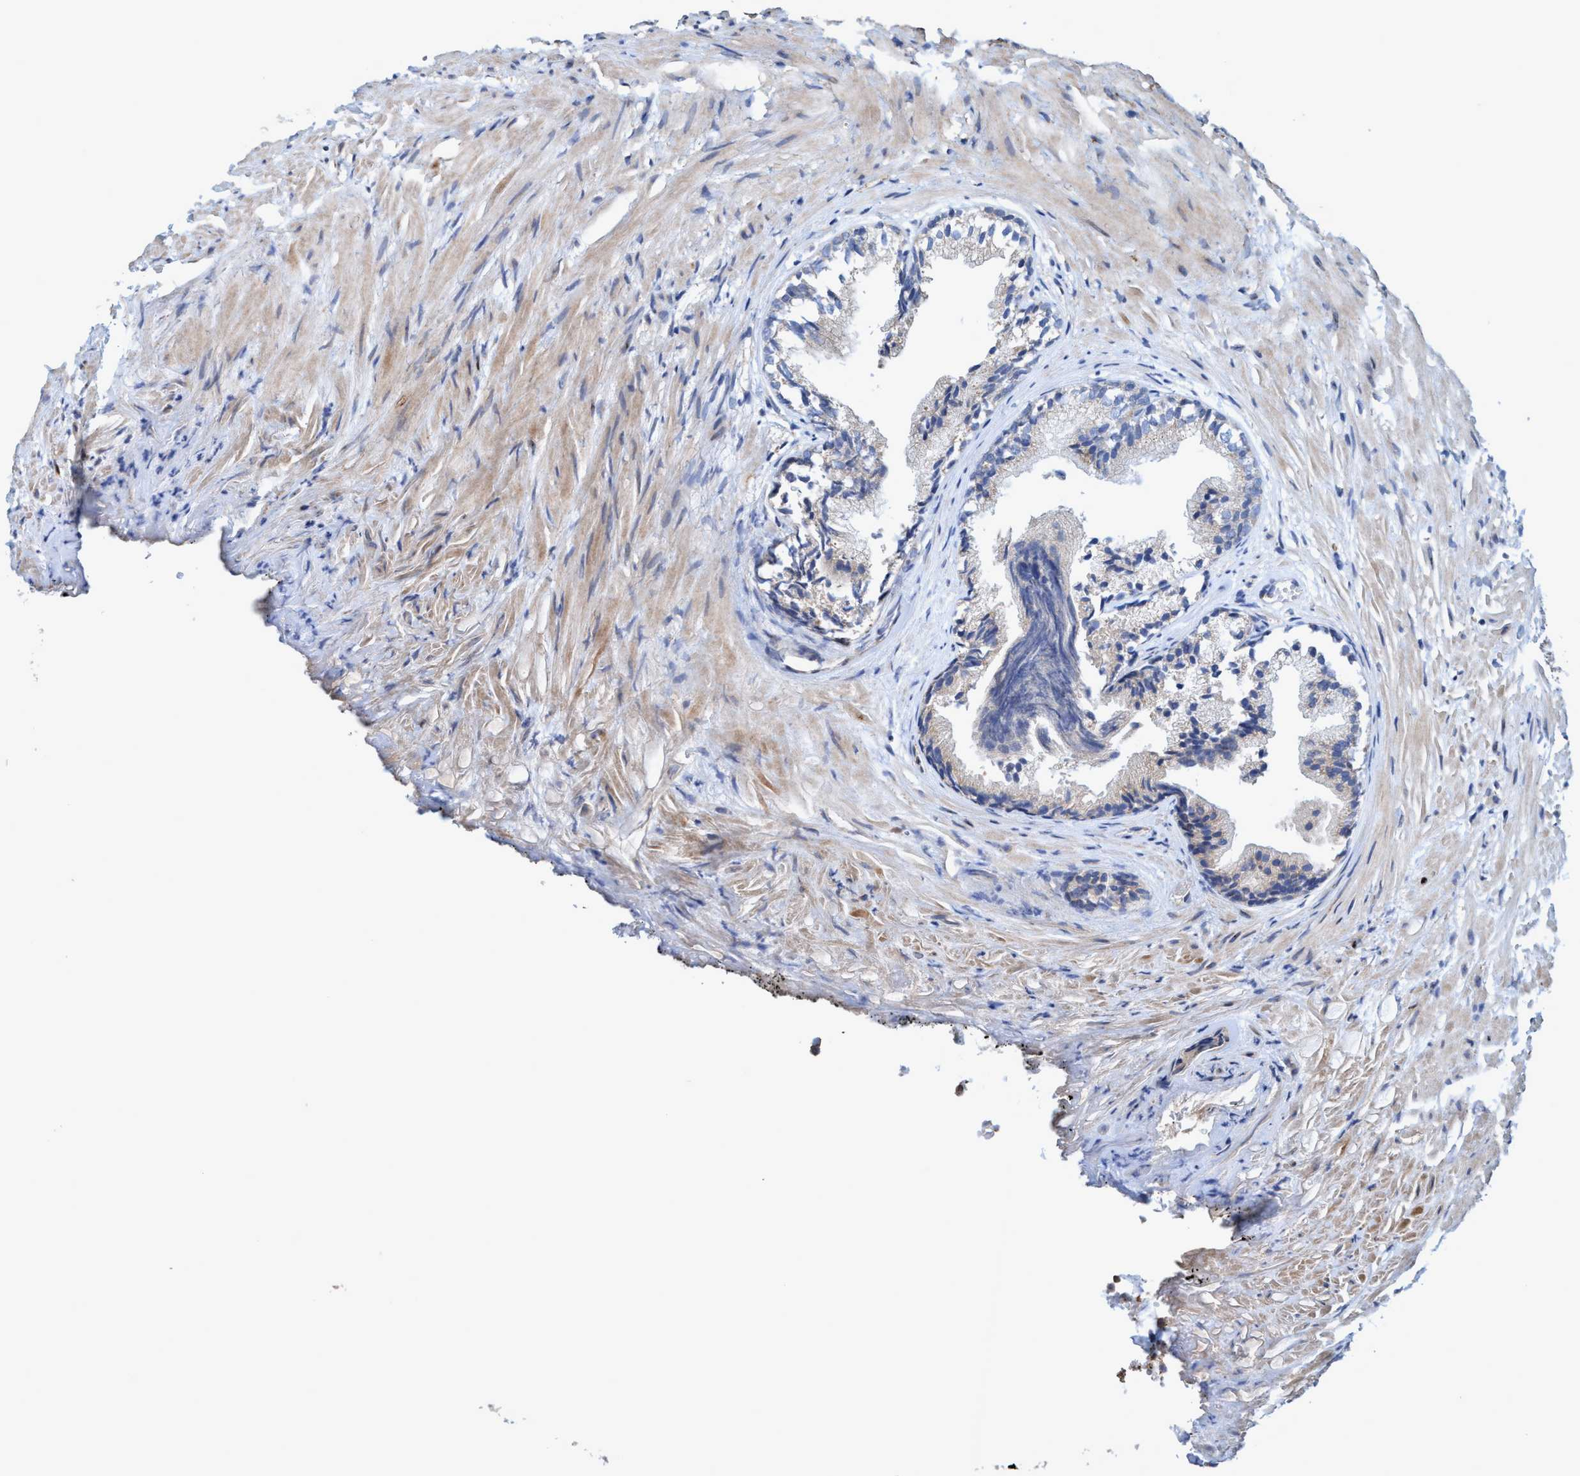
{"staining": {"intensity": "weak", "quantity": "<25%", "location": "cytoplasmic/membranous"}, "tissue": "prostate", "cell_type": "Glandular cells", "image_type": "normal", "snomed": [{"axis": "morphology", "description": "Normal tissue, NOS"}, {"axis": "topography", "description": "Prostate"}], "caption": "A high-resolution micrograph shows immunohistochemistry staining of normal prostate, which demonstrates no significant expression in glandular cells.", "gene": "BICD2", "patient": {"sex": "male", "age": 76}}